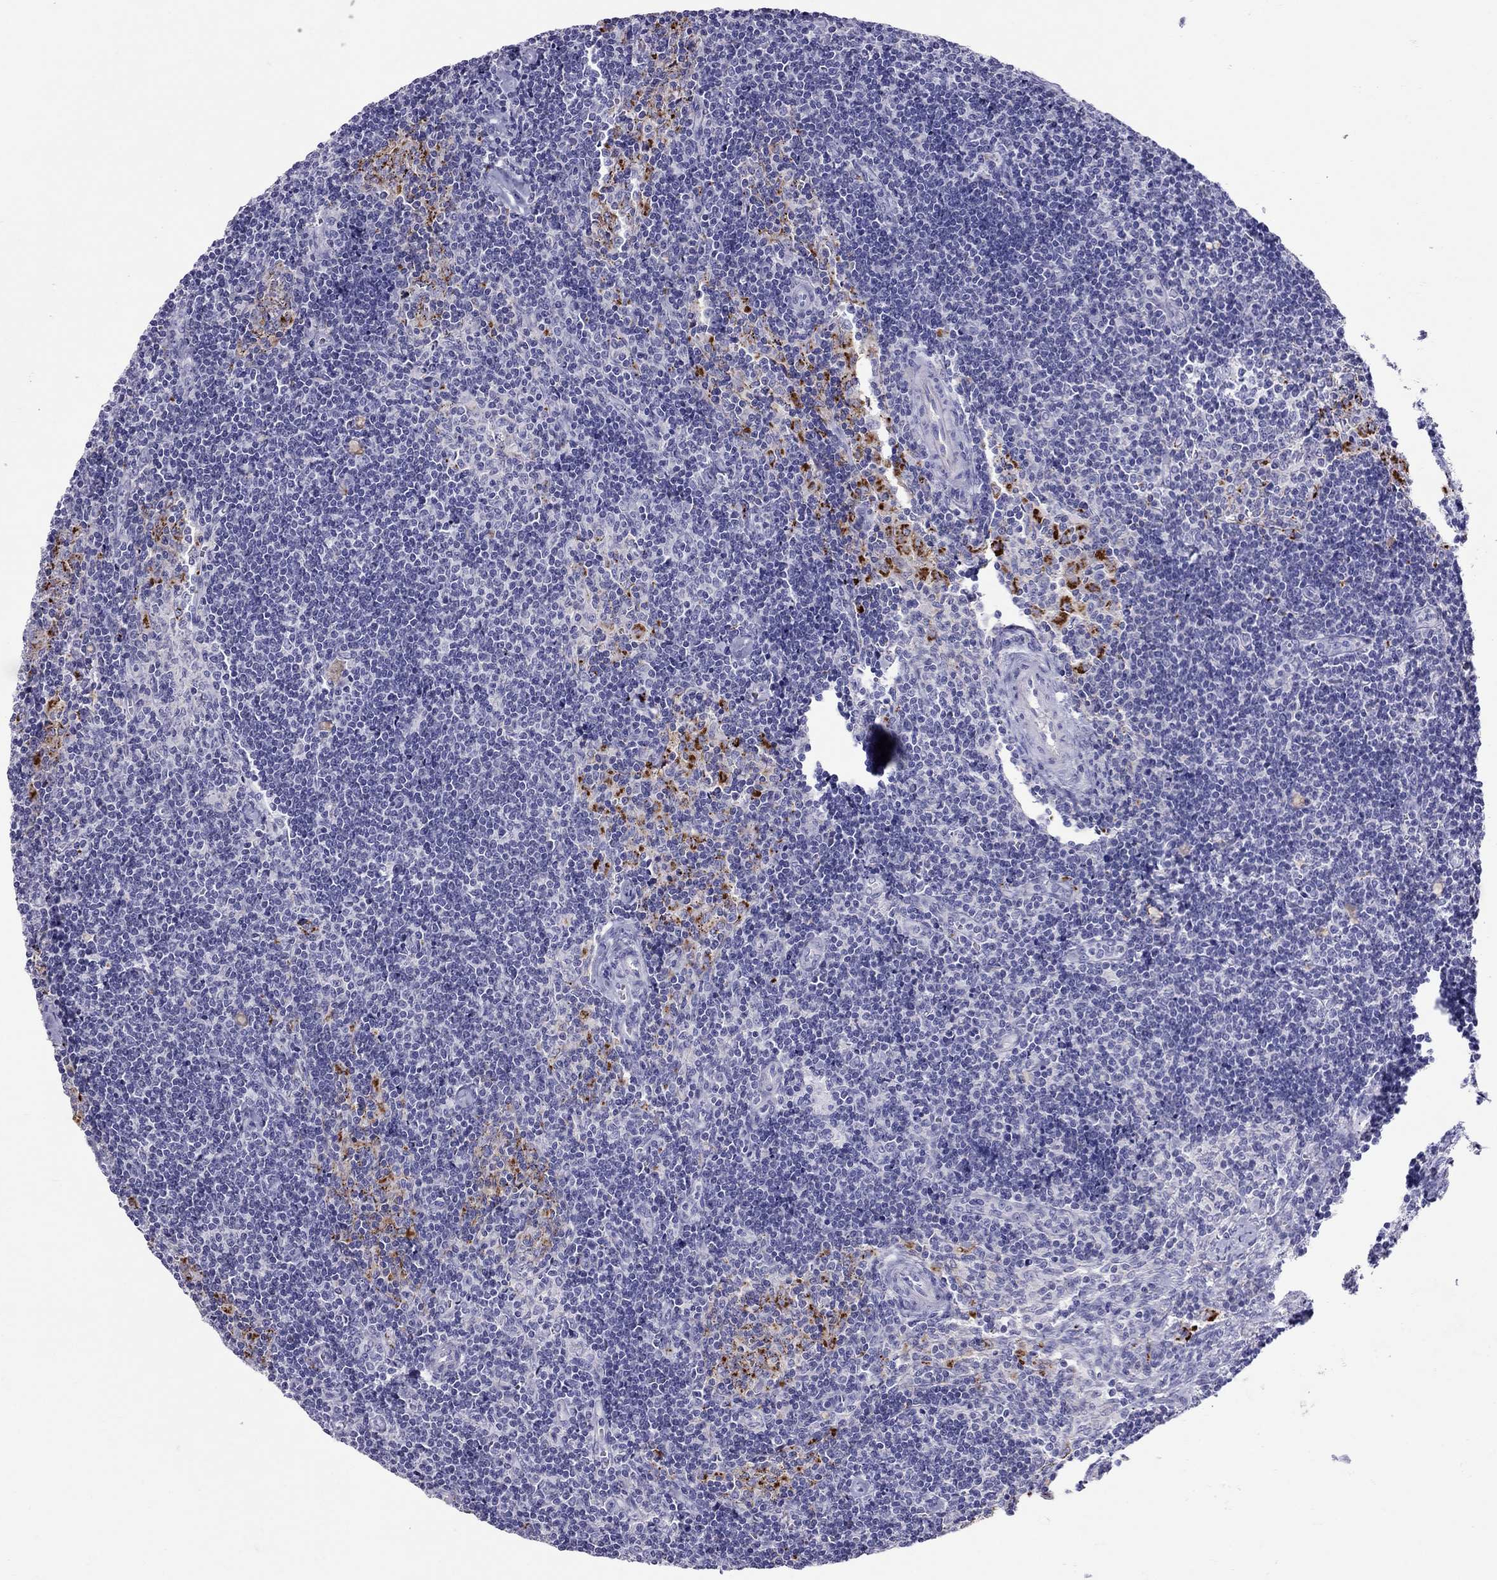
{"staining": {"intensity": "strong", "quantity": "<25%", "location": "cytoplasmic/membranous"}, "tissue": "lymph node", "cell_type": "Non-germinal center cells", "image_type": "normal", "snomed": [{"axis": "morphology", "description": "Normal tissue, NOS"}, {"axis": "topography", "description": "Lymph node"}], "caption": "Benign lymph node reveals strong cytoplasmic/membranous expression in approximately <25% of non-germinal center cells, visualized by immunohistochemistry. The protein of interest is stained brown, and the nuclei are stained in blue (DAB IHC with brightfield microscopy, high magnification).", "gene": "CLPSL2", "patient": {"sex": "female", "age": 51}}